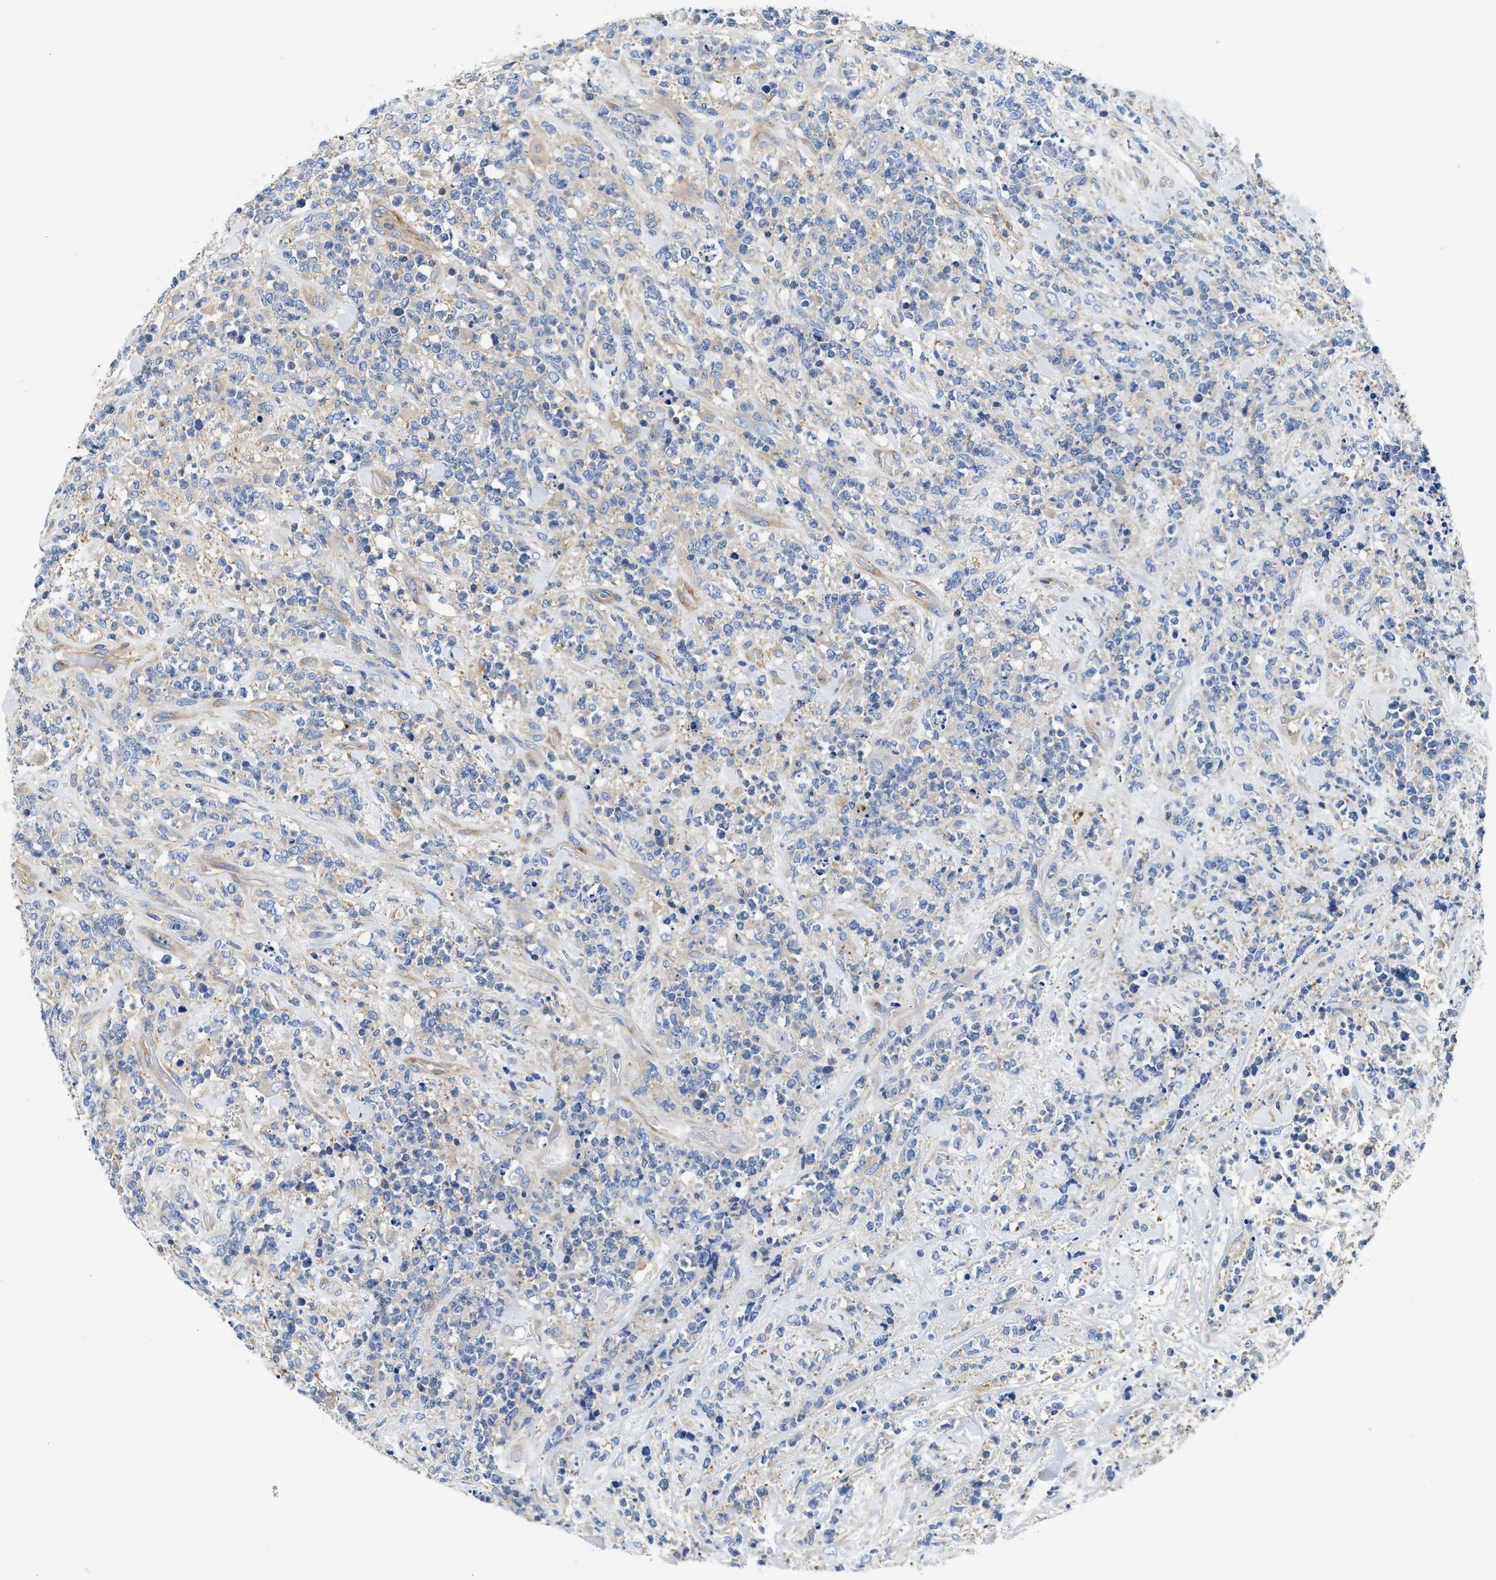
{"staining": {"intensity": "negative", "quantity": "none", "location": "none"}, "tissue": "lymphoma", "cell_type": "Tumor cells", "image_type": "cancer", "snomed": [{"axis": "morphology", "description": "Malignant lymphoma, non-Hodgkin's type, High grade"}, {"axis": "topography", "description": "Soft tissue"}], "caption": "Image shows no protein expression in tumor cells of lymphoma tissue.", "gene": "NSUN7", "patient": {"sex": "male", "age": 18}}